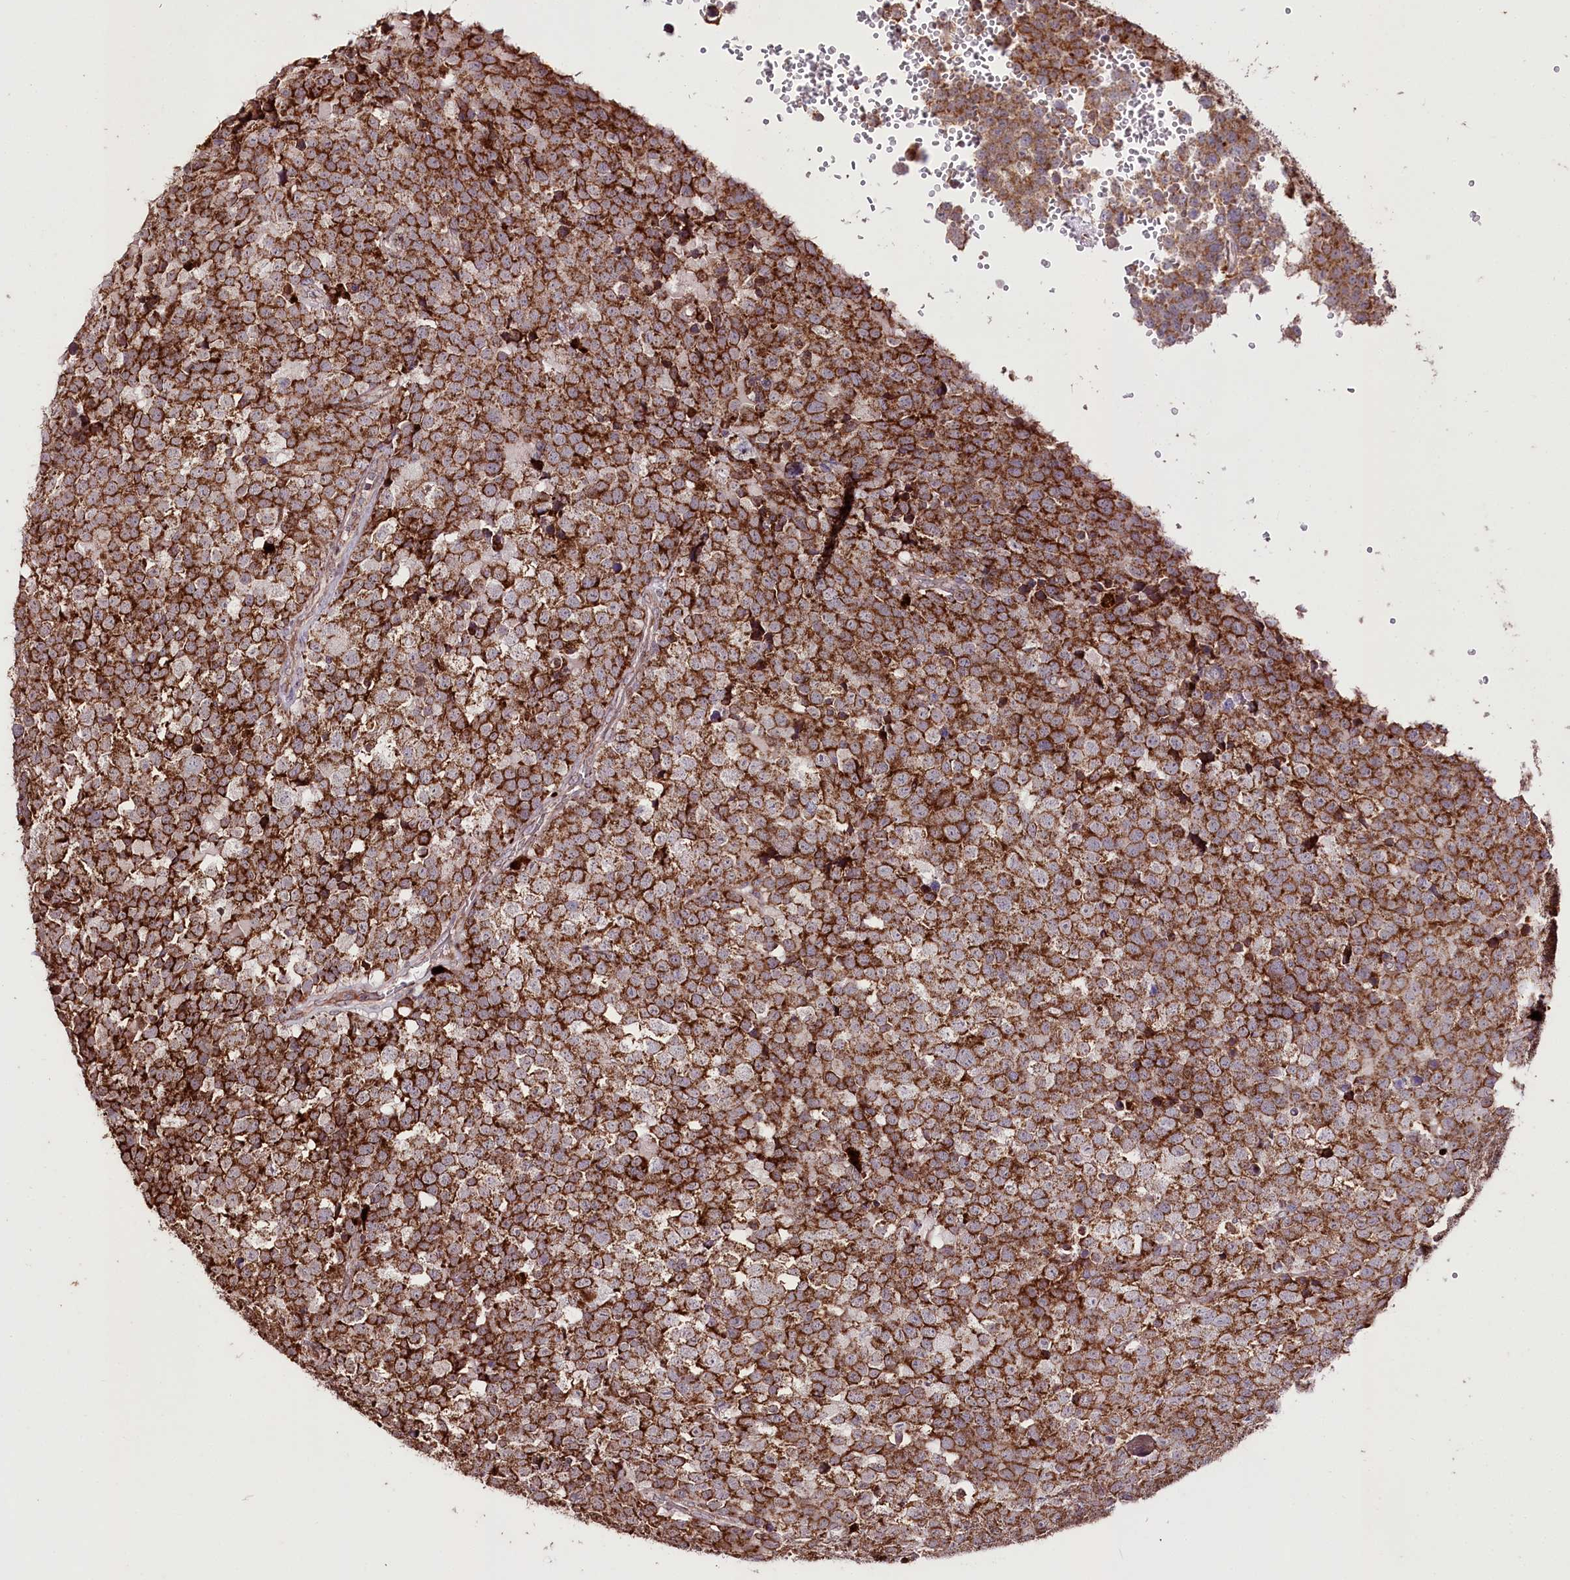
{"staining": {"intensity": "strong", "quantity": ">75%", "location": "cytoplasmic/membranous"}, "tissue": "testis cancer", "cell_type": "Tumor cells", "image_type": "cancer", "snomed": [{"axis": "morphology", "description": "Seminoma, NOS"}, {"axis": "topography", "description": "Testis"}], "caption": "Immunohistochemistry (IHC) micrograph of neoplastic tissue: human testis cancer (seminoma) stained using IHC reveals high levels of strong protein expression localized specifically in the cytoplasmic/membranous of tumor cells, appearing as a cytoplasmic/membranous brown color.", "gene": "CARD19", "patient": {"sex": "male", "age": 71}}